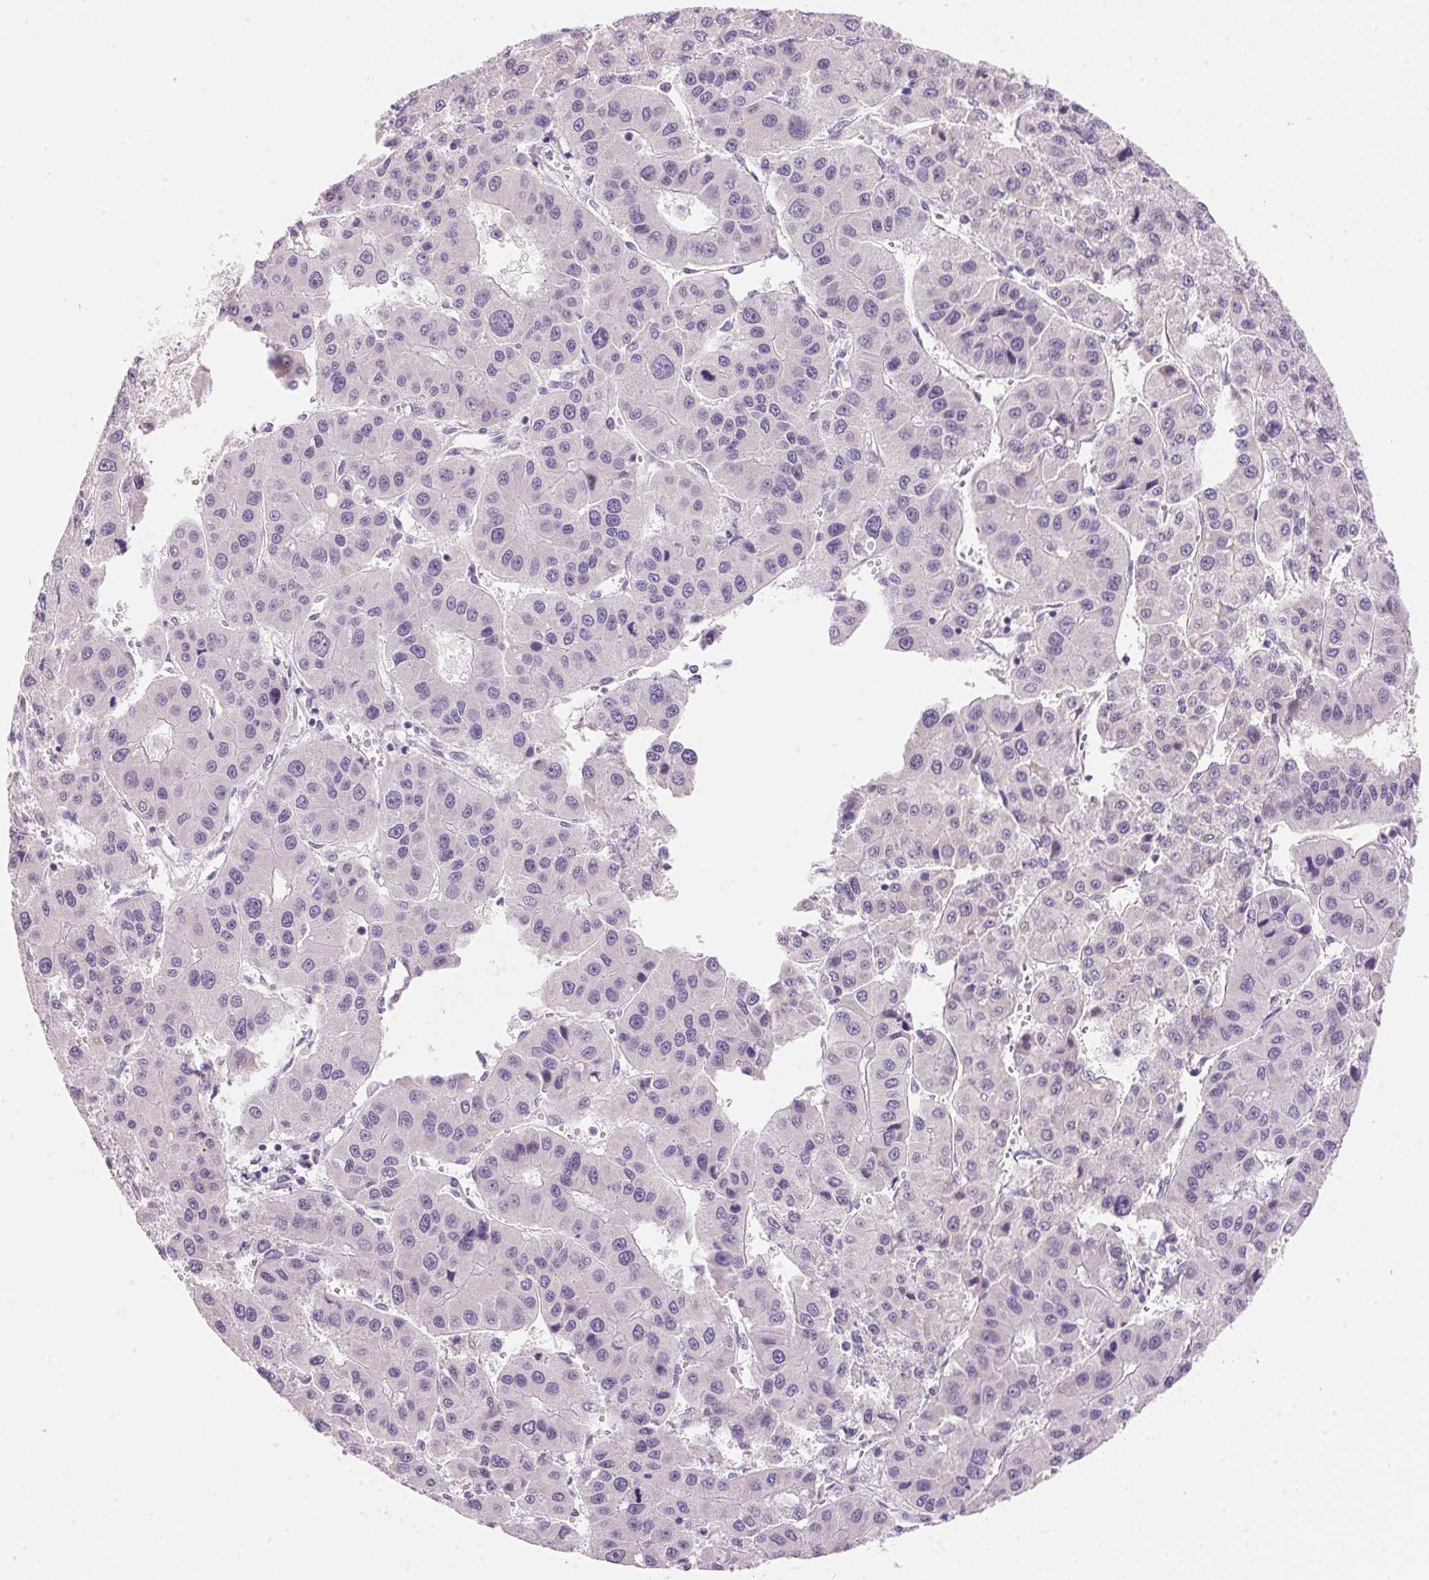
{"staining": {"intensity": "negative", "quantity": "none", "location": "none"}, "tissue": "liver cancer", "cell_type": "Tumor cells", "image_type": "cancer", "snomed": [{"axis": "morphology", "description": "Carcinoma, Hepatocellular, NOS"}, {"axis": "topography", "description": "Liver"}], "caption": "Photomicrograph shows no protein expression in tumor cells of liver cancer tissue.", "gene": "CYP11B1", "patient": {"sex": "male", "age": 73}}